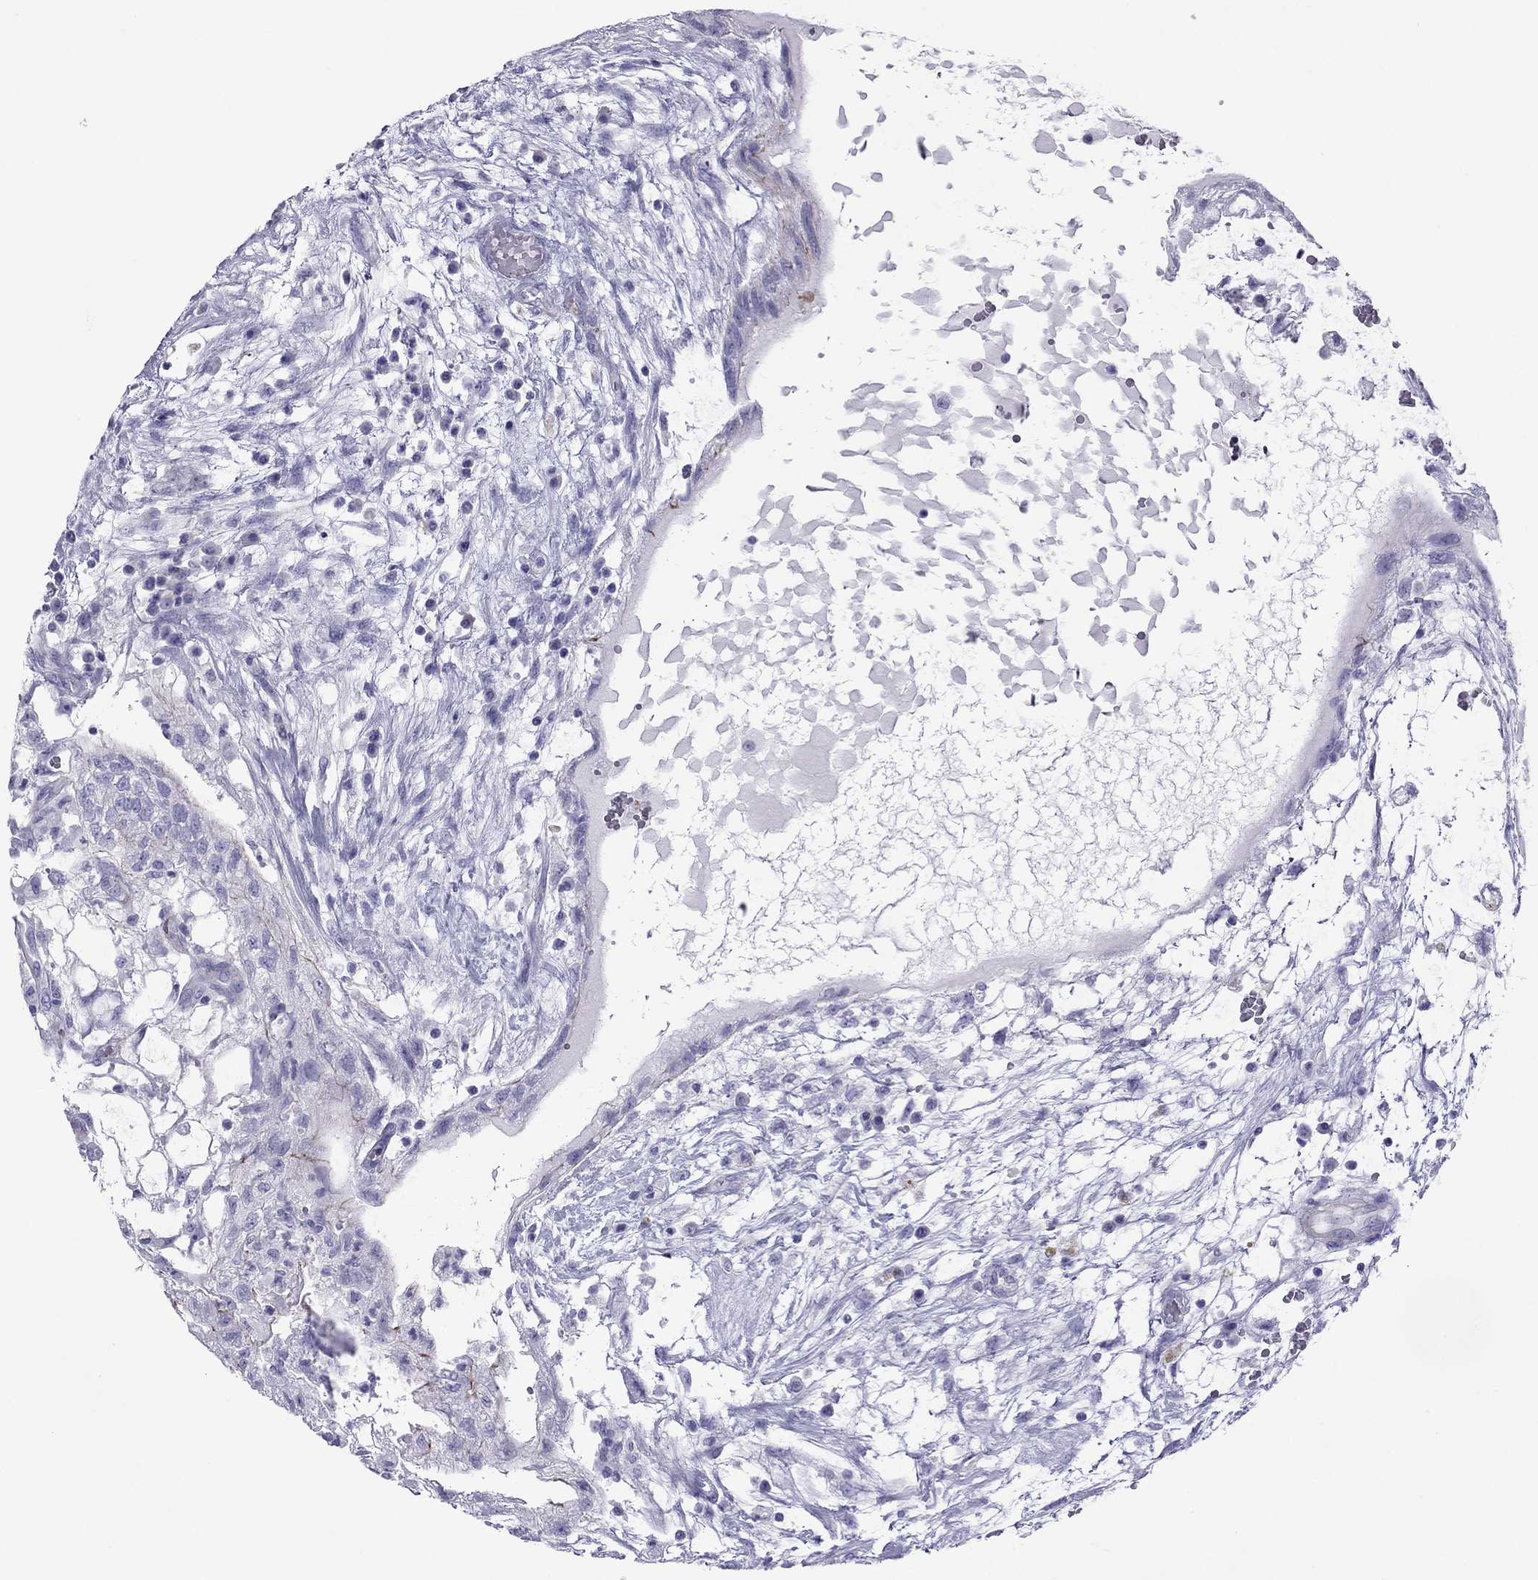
{"staining": {"intensity": "negative", "quantity": "none", "location": "none"}, "tissue": "testis cancer", "cell_type": "Tumor cells", "image_type": "cancer", "snomed": [{"axis": "morphology", "description": "Normal tissue, NOS"}, {"axis": "morphology", "description": "Carcinoma, Embryonal, NOS"}, {"axis": "topography", "description": "Testis"}, {"axis": "topography", "description": "Epididymis"}], "caption": "Immunohistochemistry photomicrograph of testis embryonal carcinoma stained for a protein (brown), which displays no staining in tumor cells.", "gene": "MYL11", "patient": {"sex": "male", "age": 32}}